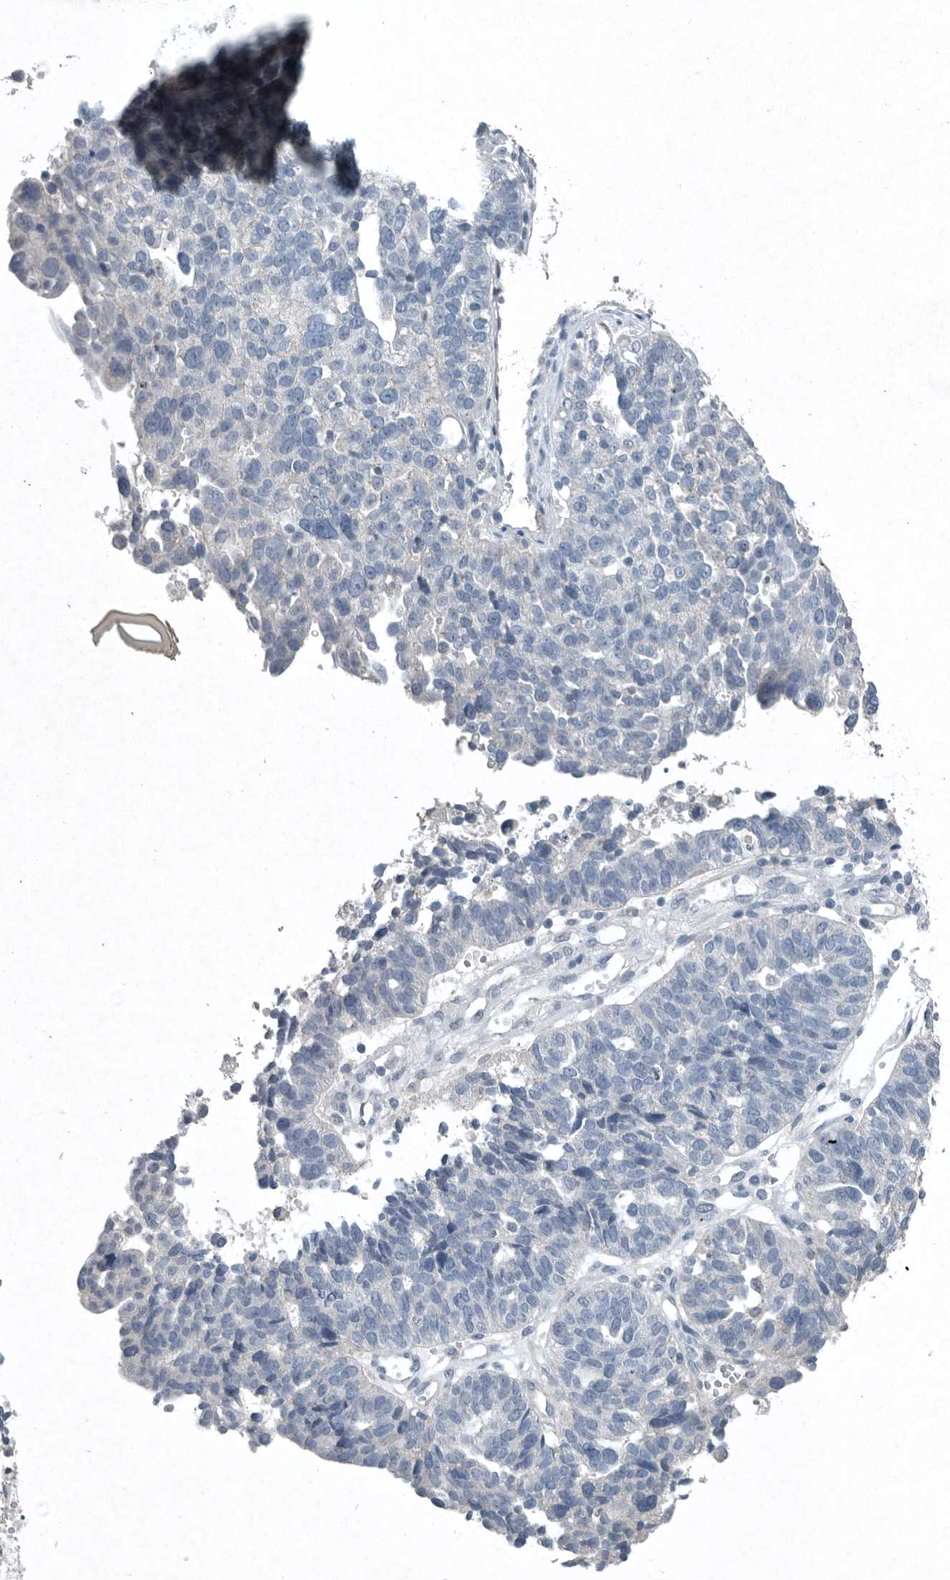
{"staining": {"intensity": "negative", "quantity": "none", "location": "none"}, "tissue": "ovarian cancer", "cell_type": "Tumor cells", "image_type": "cancer", "snomed": [{"axis": "morphology", "description": "Cystadenocarcinoma, serous, NOS"}, {"axis": "topography", "description": "Ovary"}], "caption": "Immunohistochemistry (IHC) micrograph of ovarian serous cystadenocarcinoma stained for a protein (brown), which reveals no expression in tumor cells.", "gene": "IL20", "patient": {"sex": "female", "age": 59}}